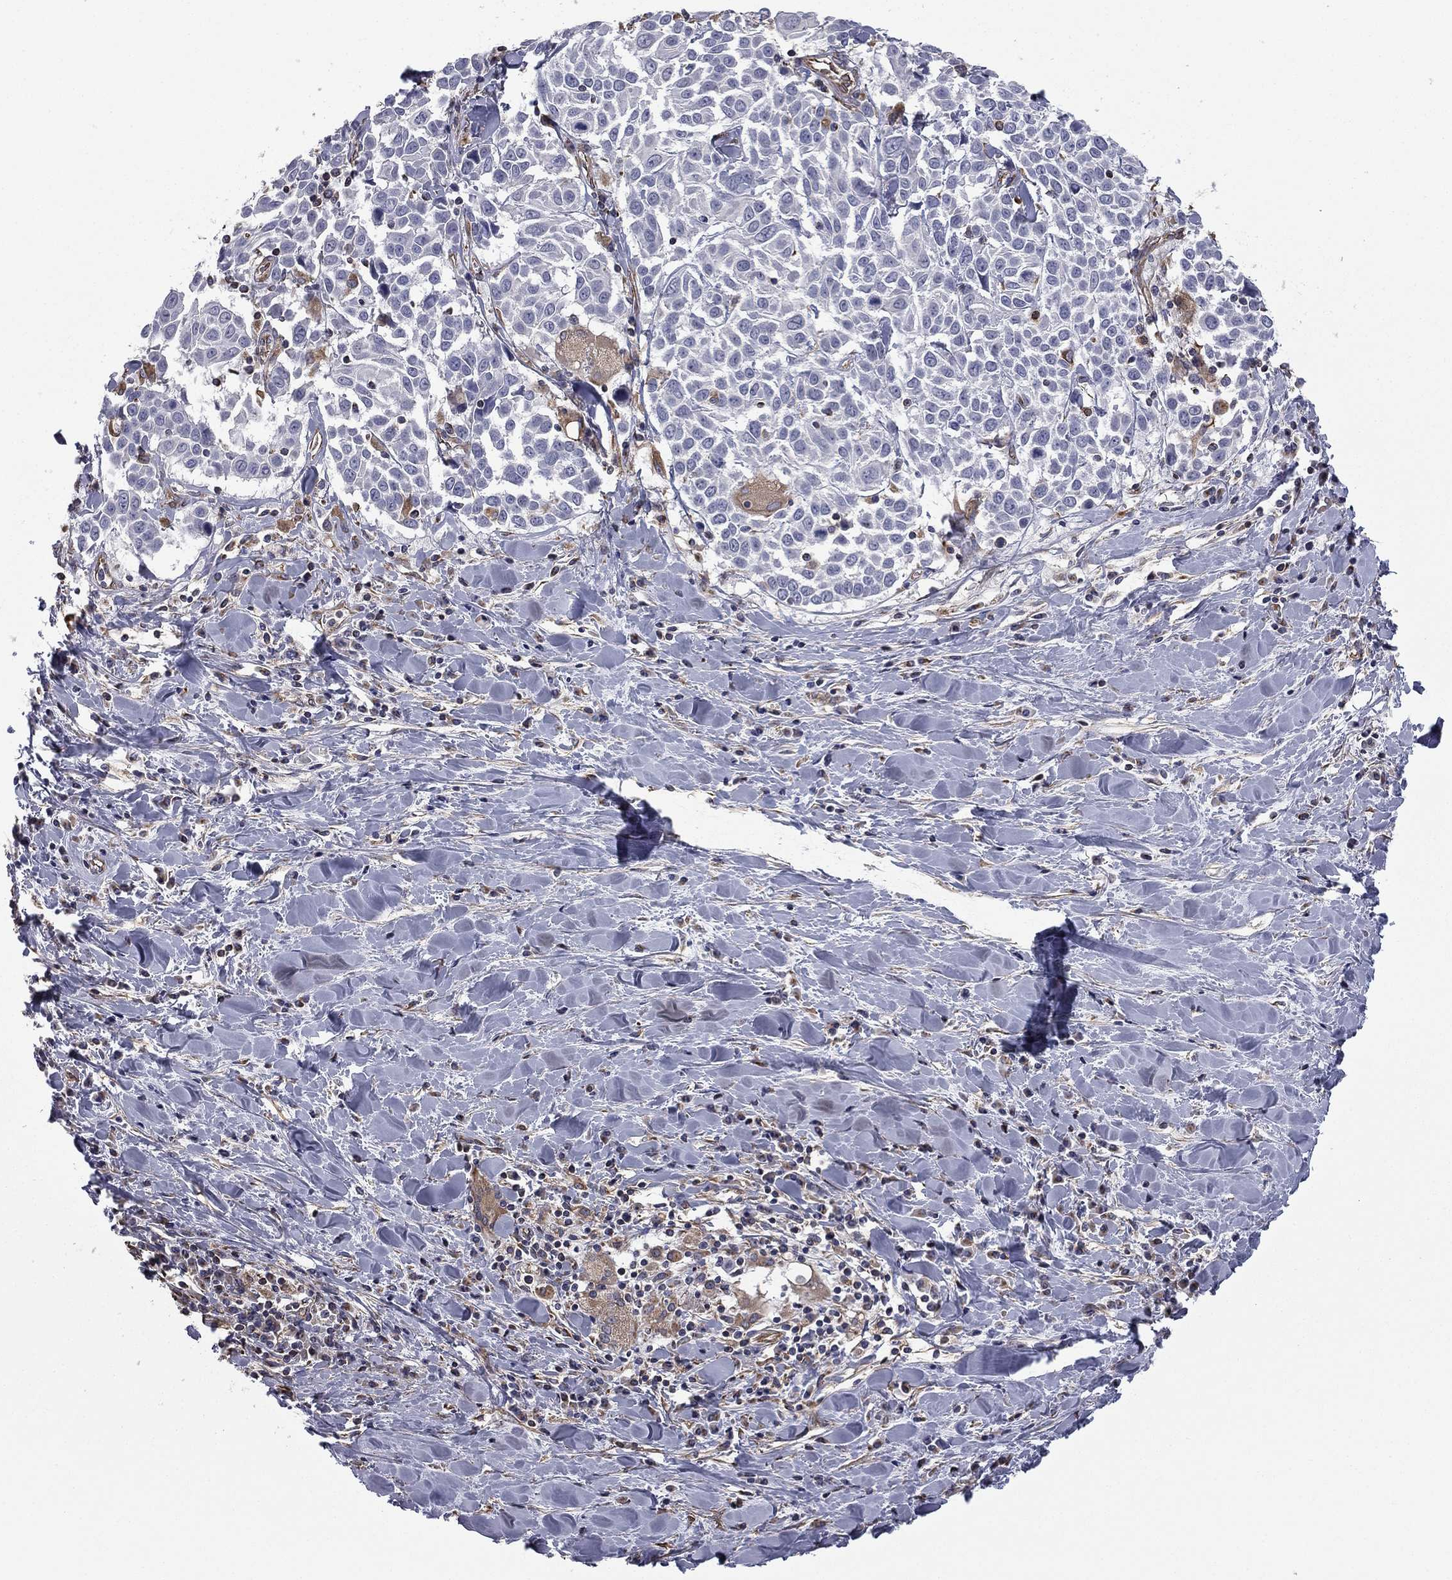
{"staining": {"intensity": "negative", "quantity": "none", "location": "none"}, "tissue": "lung cancer", "cell_type": "Tumor cells", "image_type": "cancer", "snomed": [{"axis": "morphology", "description": "Squamous cell carcinoma, NOS"}, {"axis": "topography", "description": "Lung"}], "caption": "Tumor cells show no significant protein positivity in squamous cell carcinoma (lung).", "gene": "SCUBE1", "patient": {"sex": "male", "age": 57}}